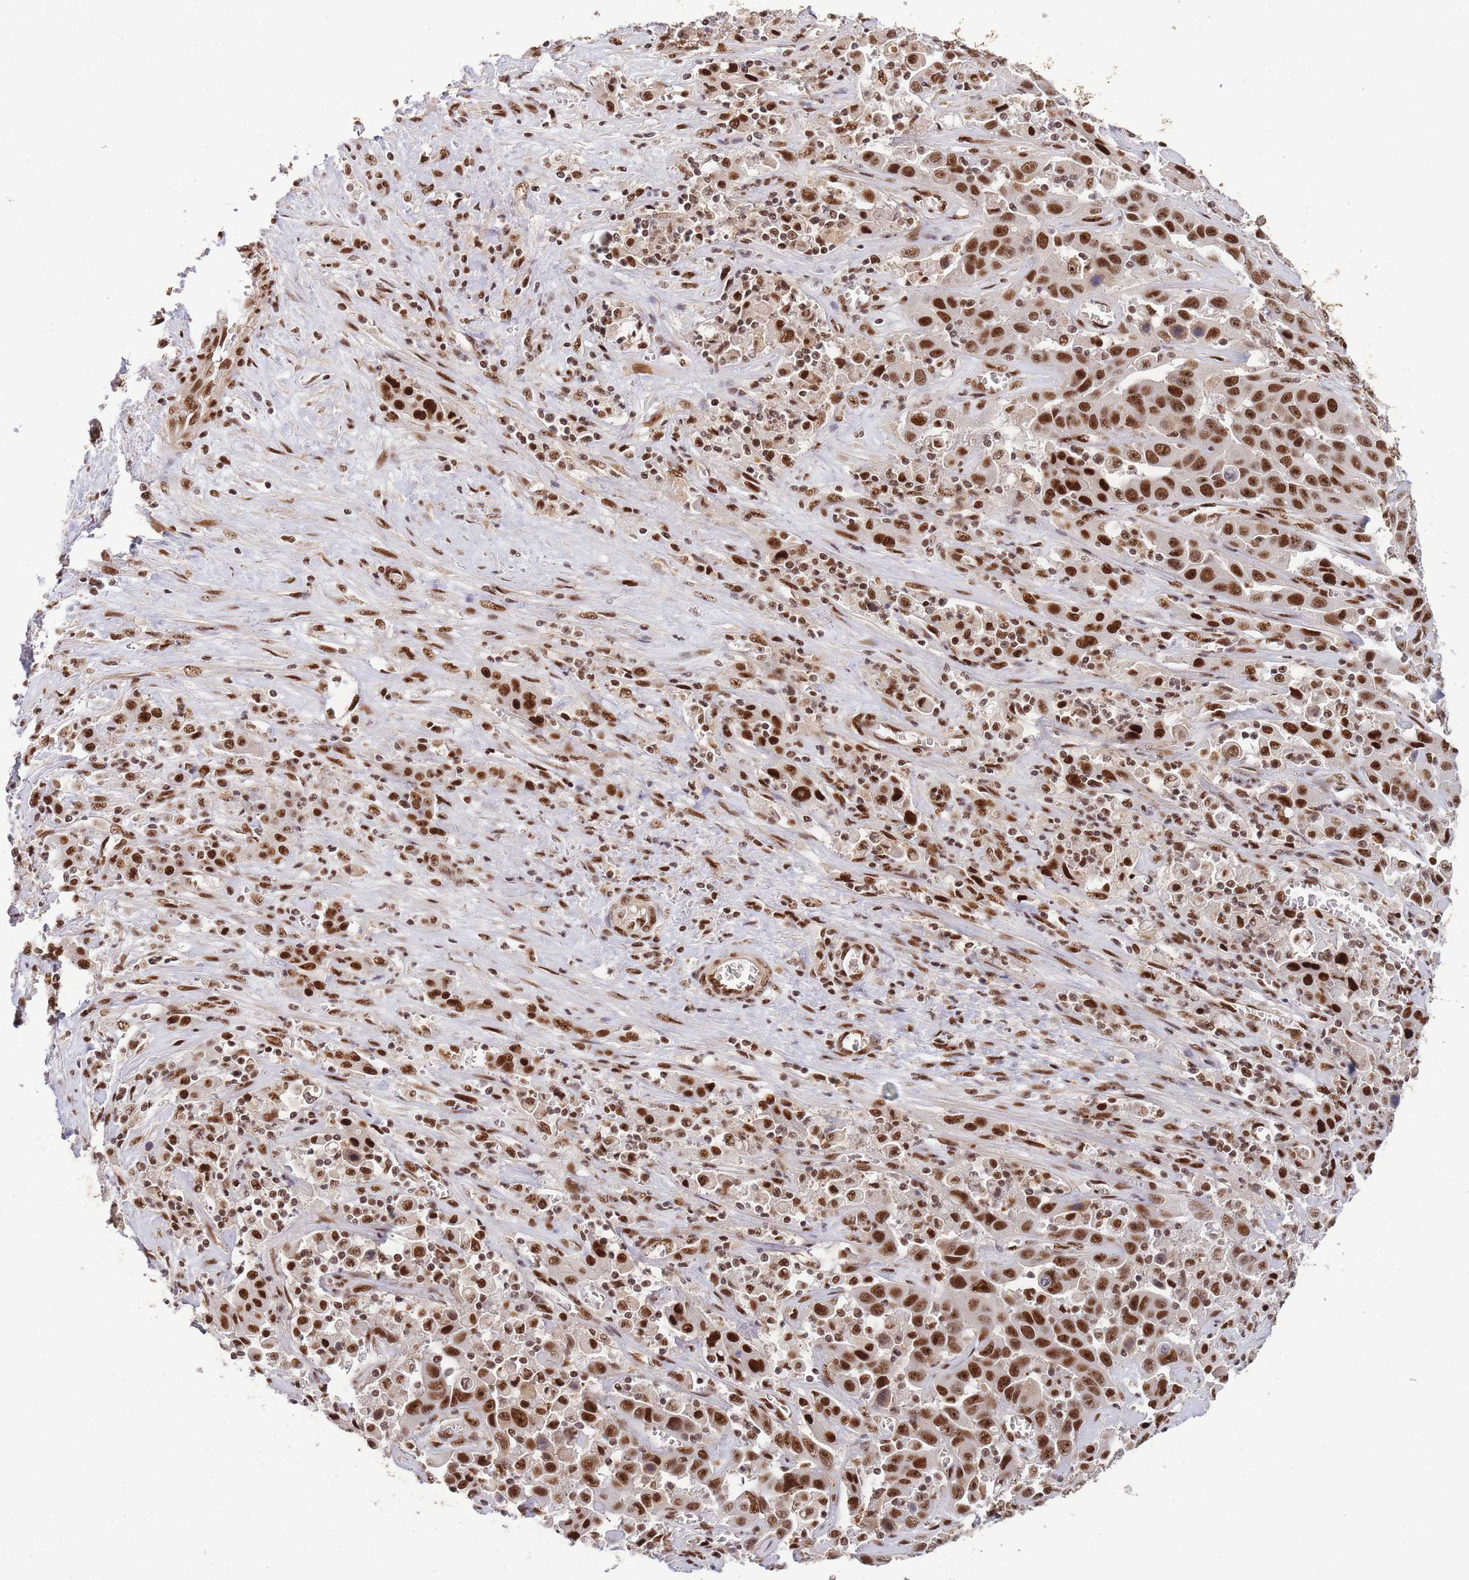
{"staining": {"intensity": "strong", "quantity": ">75%", "location": "nuclear"}, "tissue": "liver cancer", "cell_type": "Tumor cells", "image_type": "cancer", "snomed": [{"axis": "morphology", "description": "Cholangiocarcinoma"}, {"axis": "topography", "description": "Liver"}], "caption": "This is a photomicrograph of immunohistochemistry (IHC) staining of liver cancer, which shows strong positivity in the nuclear of tumor cells.", "gene": "PRKDC", "patient": {"sex": "female", "age": 52}}